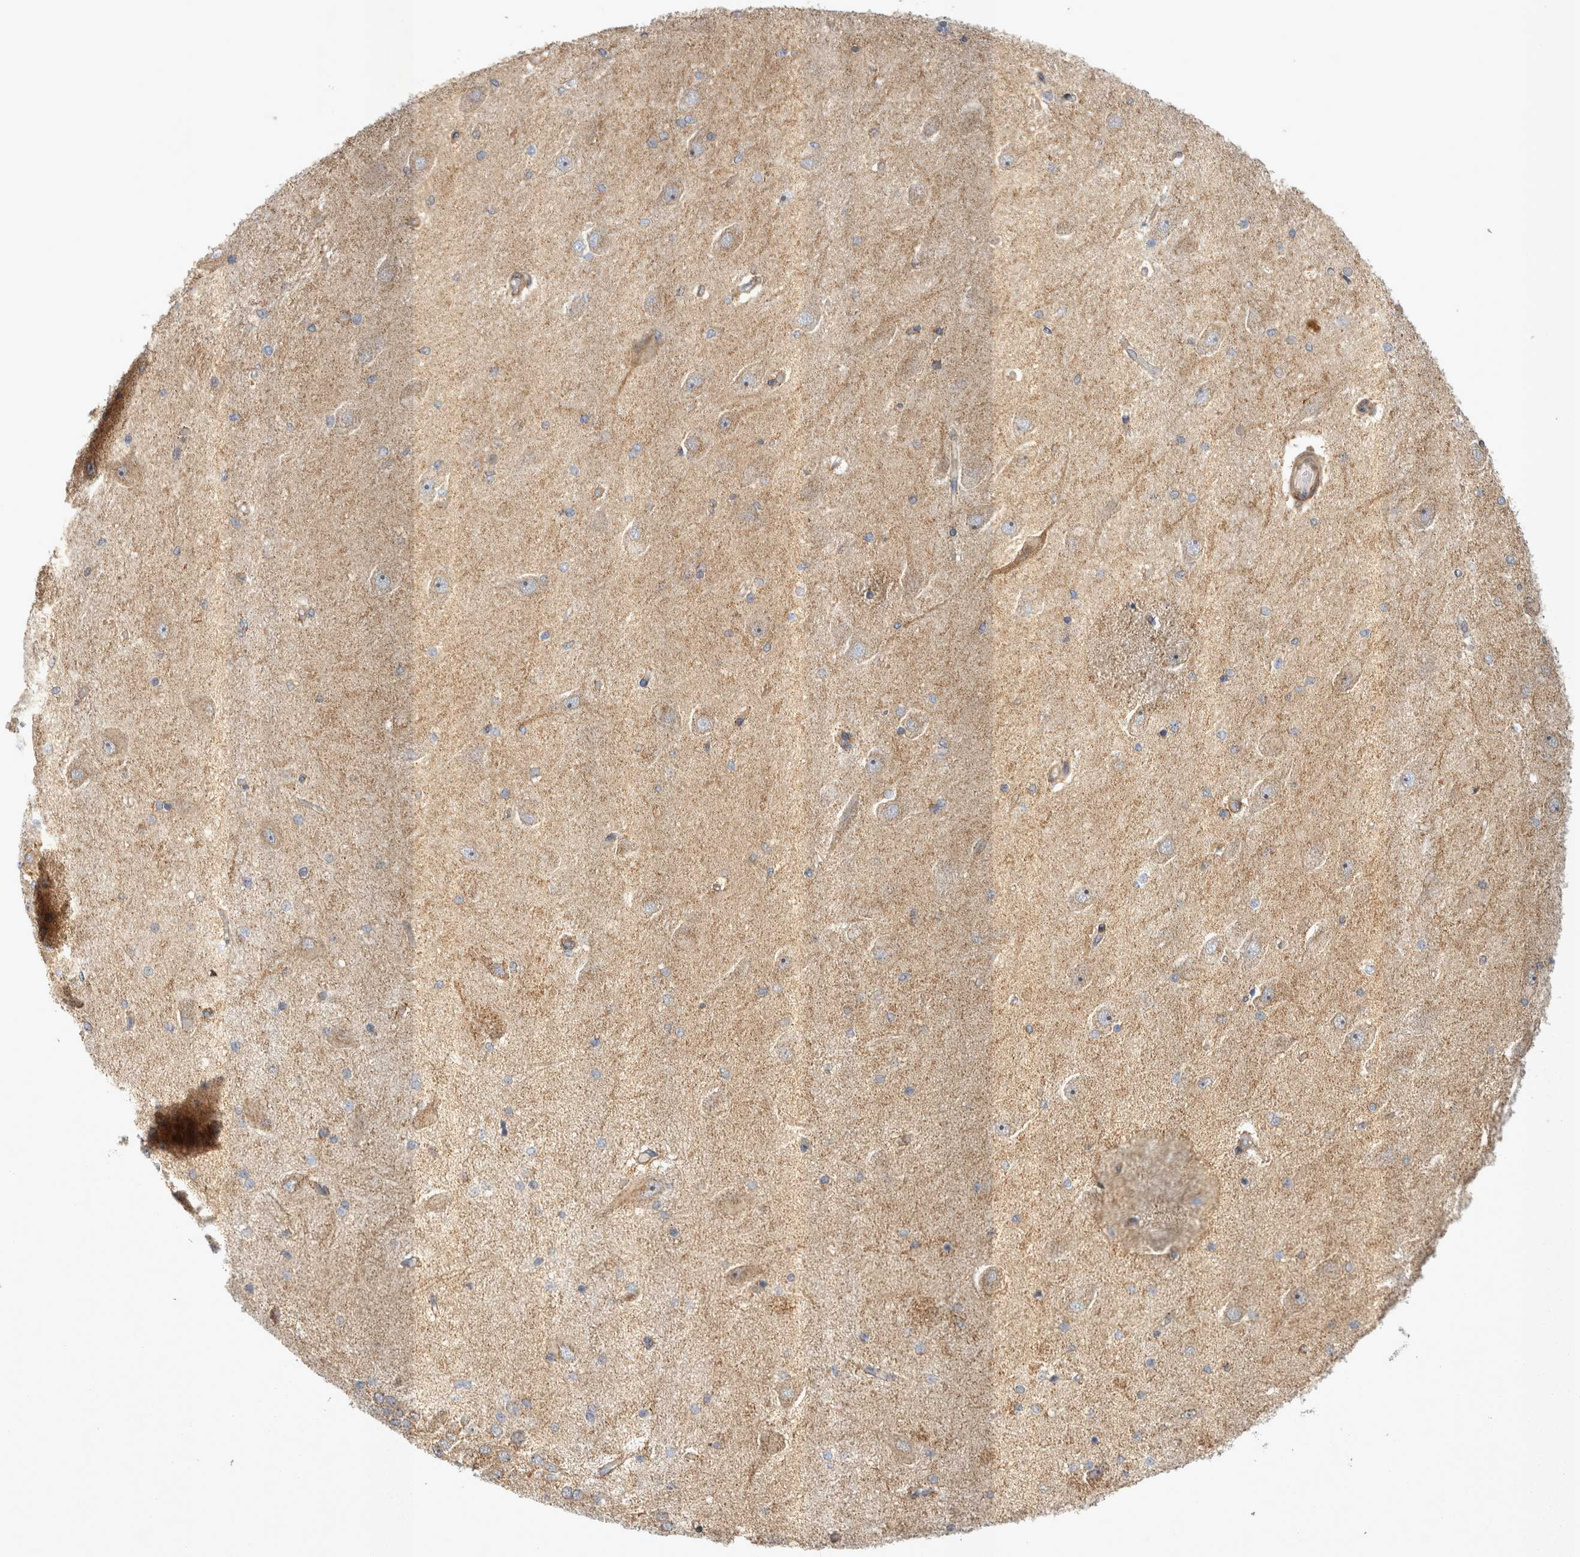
{"staining": {"intensity": "moderate", "quantity": "<25%", "location": "cytoplasmic/membranous"}, "tissue": "hippocampus", "cell_type": "Glial cells", "image_type": "normal", "snomed": [{"axis": "morphology", "description": "Normal tissue, NOS"}, {"axis": "topography", "description": "Hippocampus"}], "caption": "Glial cells reveal low levels of moderate cytoplasmic/membranous expression in about <25% of cells in normal human hippocampus. The protein is shown in brown color, while the nuclei are stained blue.", "gene": "TSPOAP1", "patient": {"sex": "female", "age": 54}}